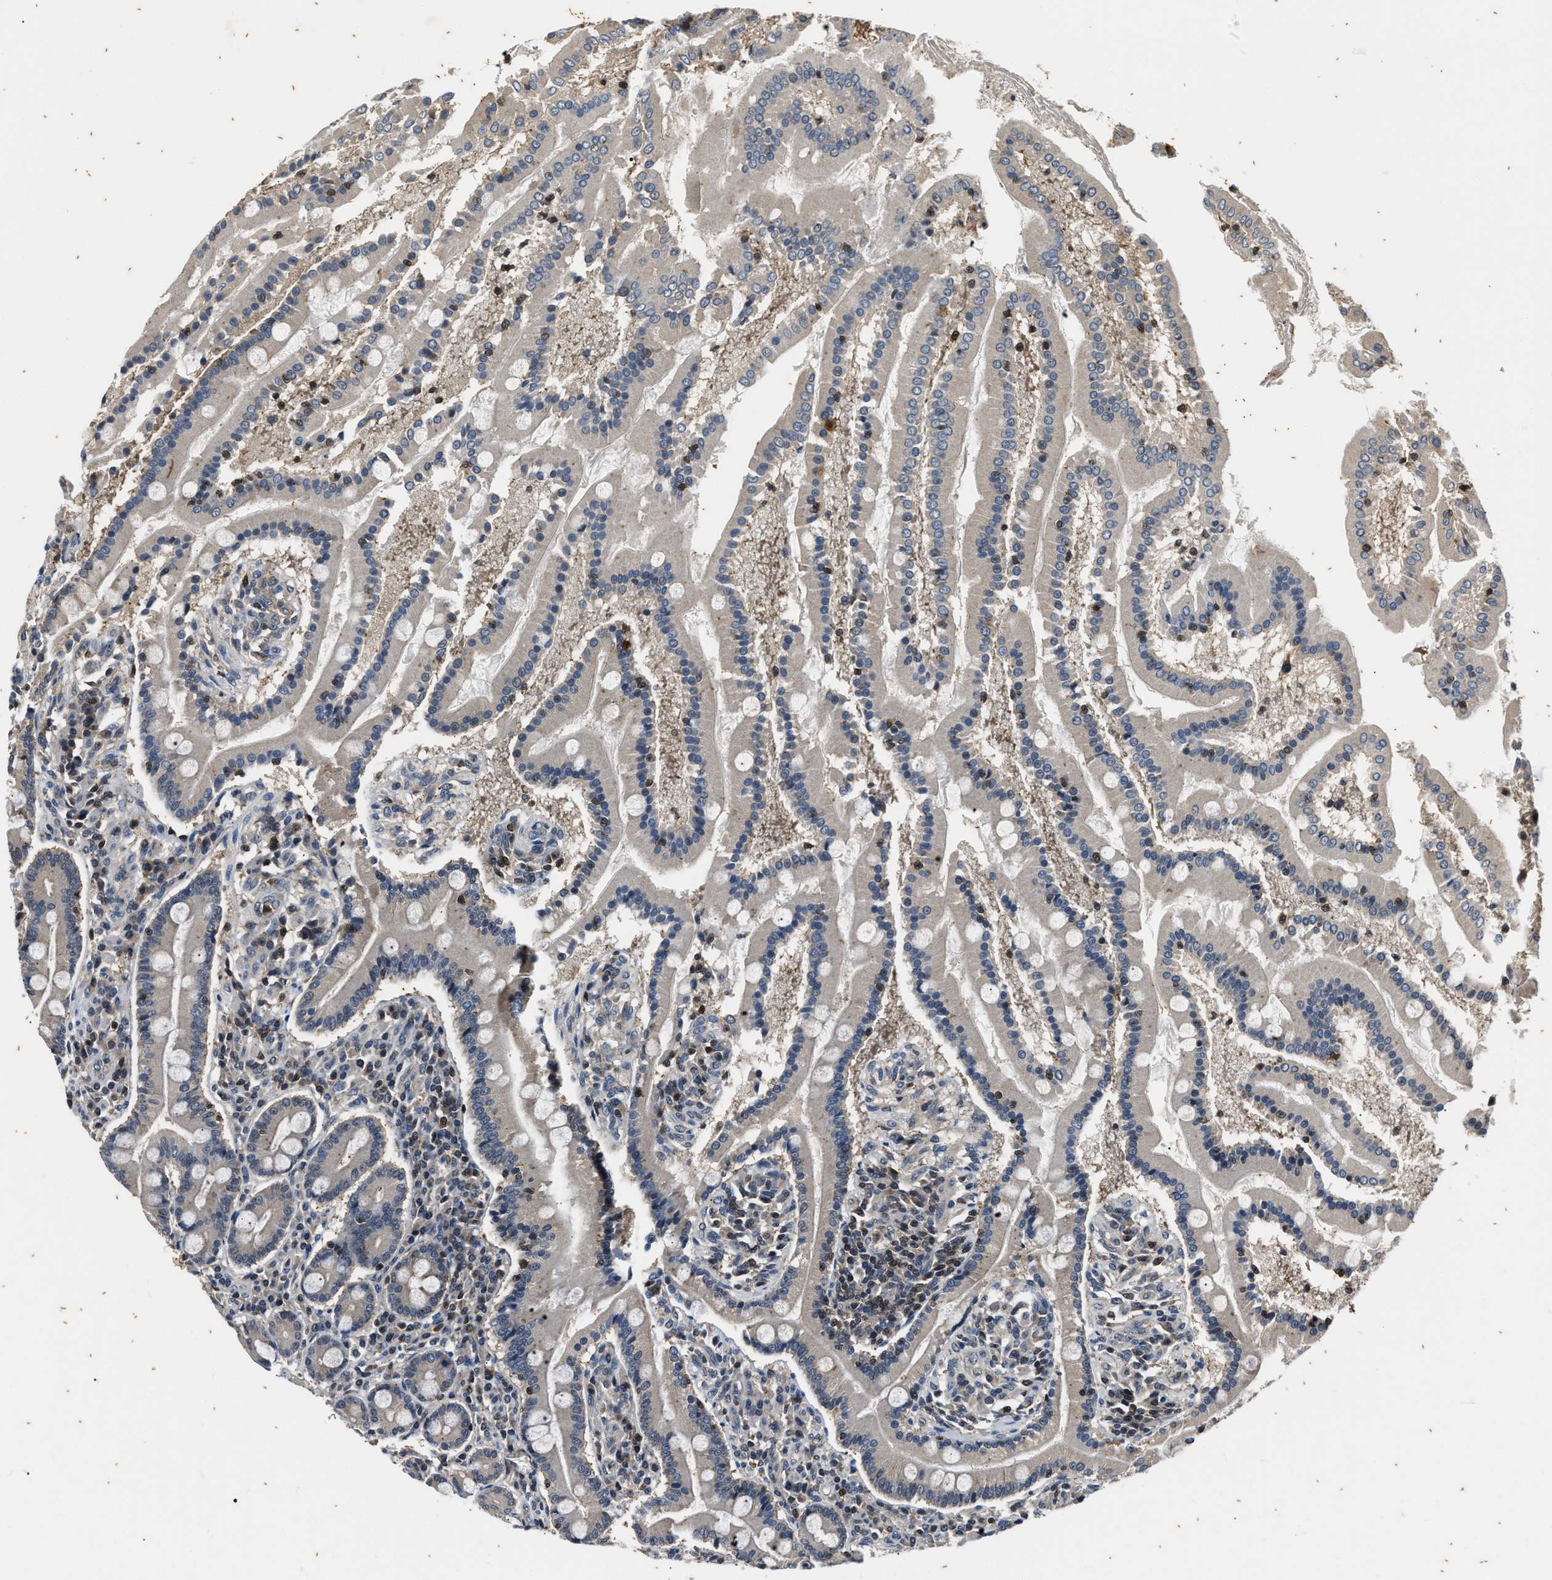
{"staining": {"intensity": "negative", "quantity": "none", "location": "none"}, "tissue": "duodenum", "cell_type": "Glandular cells", "image_type": "normal", "snomed": [{"axis": "morphology", "description": "Normal tissue, NOS"}, {"axis": "topography", "description": "Duodenum"}], "caption": "The histopathology image shows no staining of glandular cells in normal duodenum. (Stains: DAB immunohistochemistry with hematoxylin counter stain, Microscopy: brightfield microscopy at high magnification).", "gene": "PTPN7", "patient": {"sex": "male", "age": 50}}